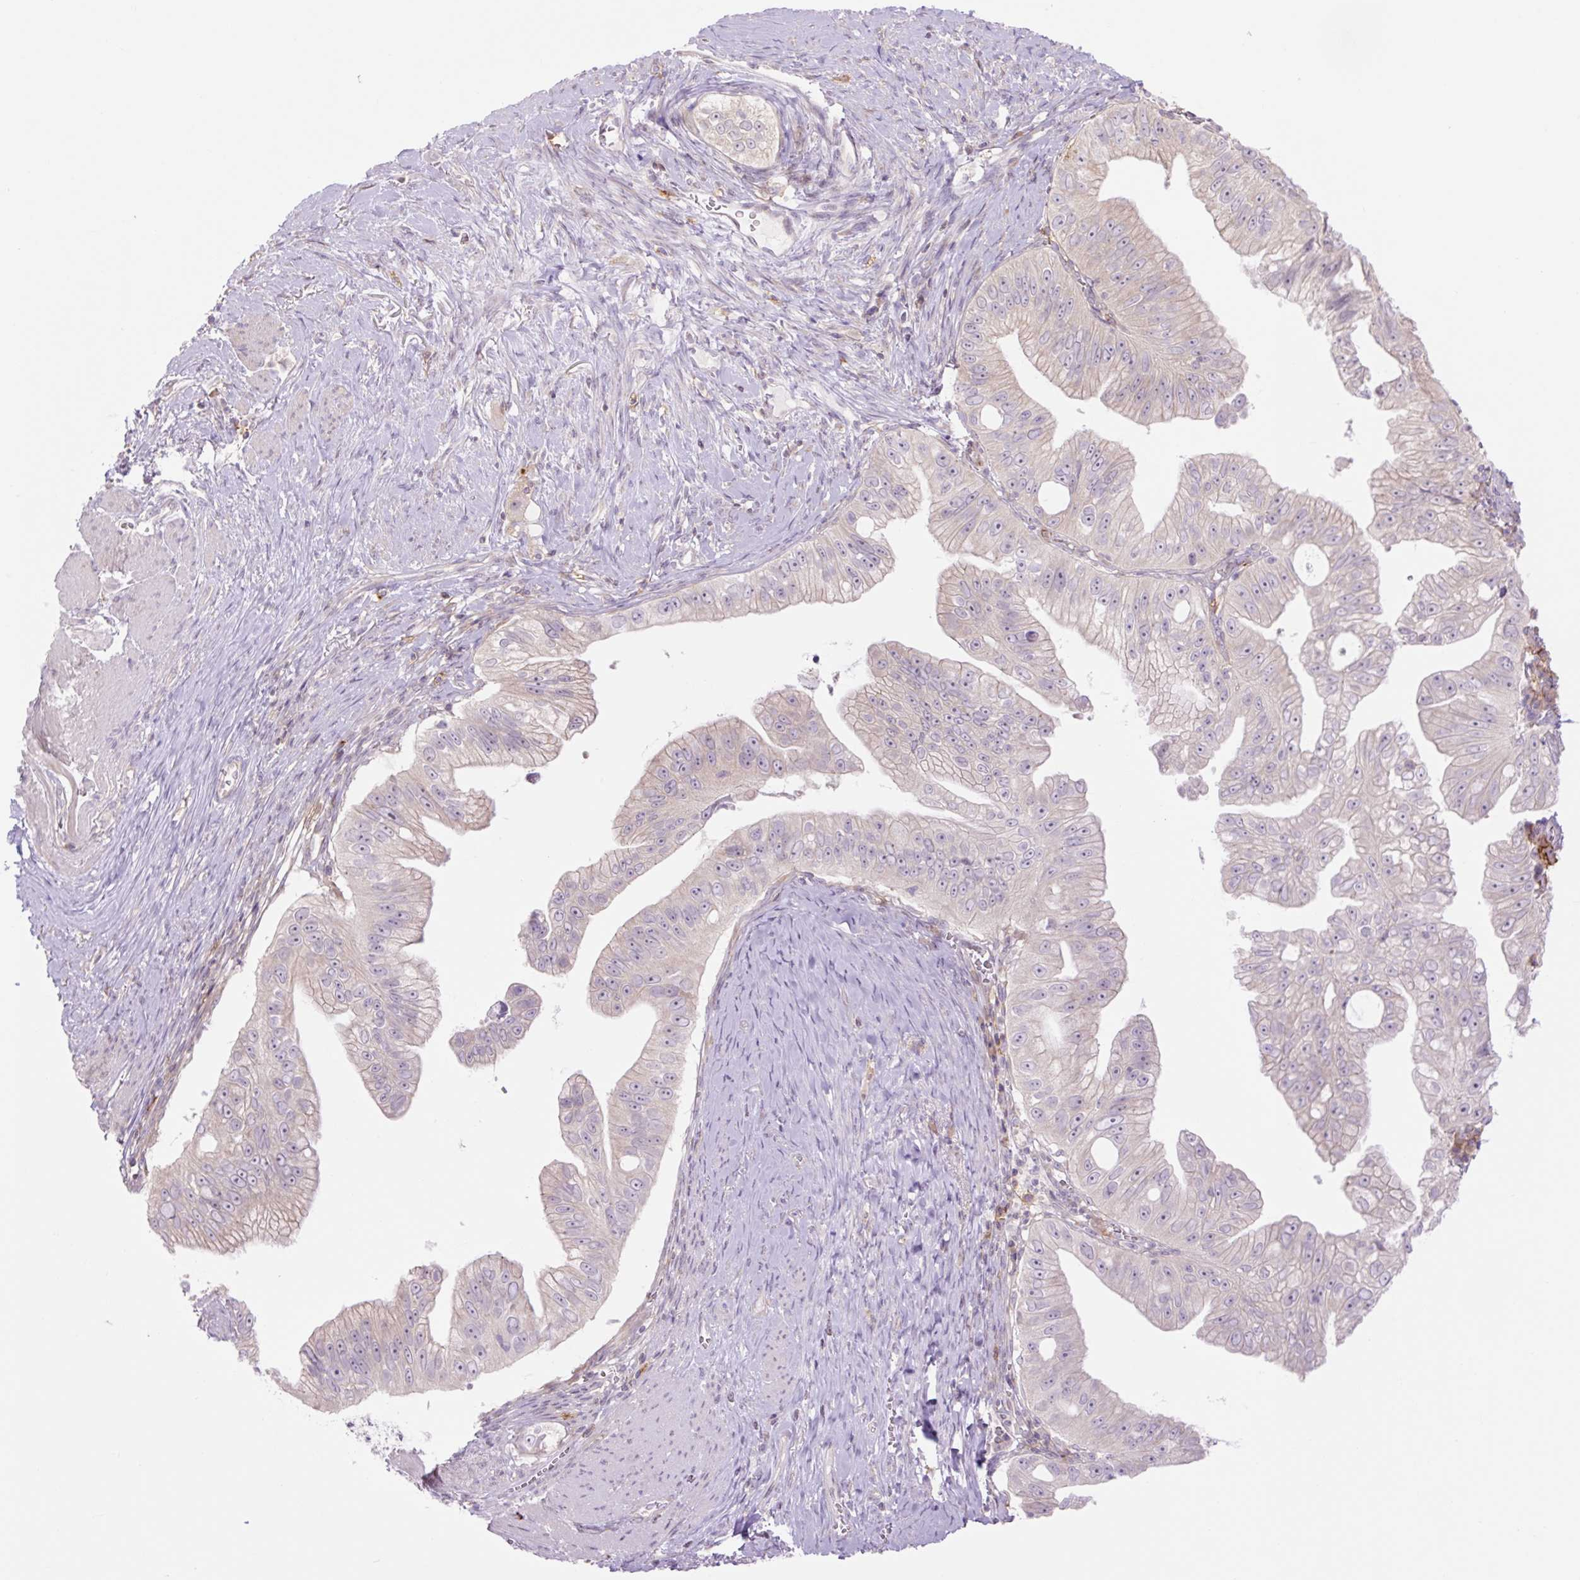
{"staining": {"intensity": "negative", "quantity": "none", "location": "none"}, "tissue": "pancreatic cancer", "cell_type": "Tumor cells", "image_type": "cancer", "snomed": [{"axis": "morphology", "description": "Adenocarcinoma, NOS"}, {"axis": "topography", "description": "Pancreas"}], "caption": "Immunohistochemistry histopathology image of neoplastic tissue: pancreatic cancer stained with DAB (3,3'-diaminobenzidine) shows no significant protein positivity in tumor cells. (Brightfield microscopy of DAB immunohistochemistry (IHC) at high magnification).", "gene": "GRID2", "patient": {"sex": "male", "age": 70}}